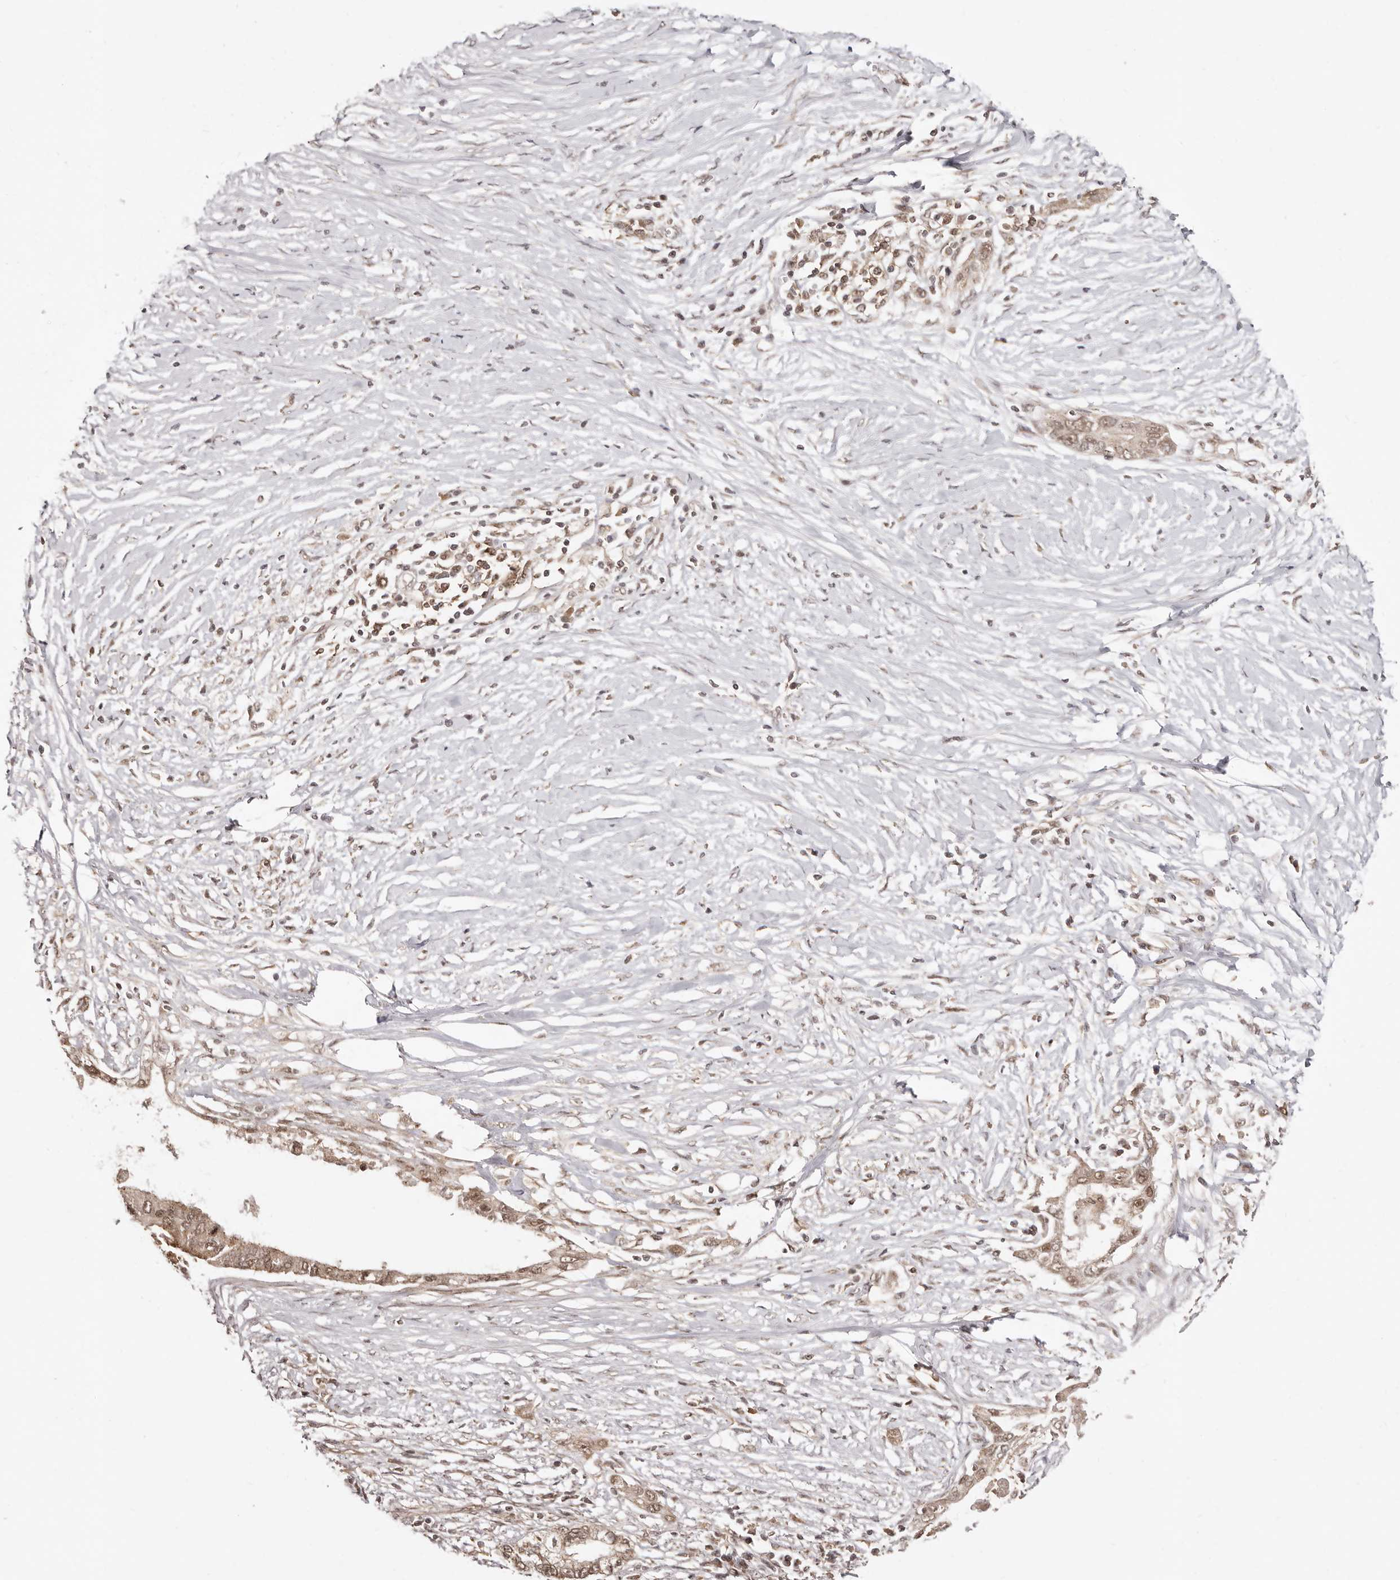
{"staining": {"intensity": "moderate", "quantity": ">75%", "location": "cytoplasmic/membranous,nuclear"}, "tissue": "pancreatic cancer", "cell_type": "Tumor cells", "image_type": "cancer", "snomed": [{"axis": "morphology", "description": "Normal tissue, NOS"}, {"axis": "morphology", "description": "Adenocarcinoma, NOS"}, {"axis": "topography", "description": "Pancreas"}, {"axis": "topography", "description": "Peripheral nerve tissue"}], "caption": "Human adenocarcinoma (pancreatic) stained with a protein marker displays moderate staining in tumor cells.", "gene": "MED8", "patient": {"sex": "male", "age": 59}}